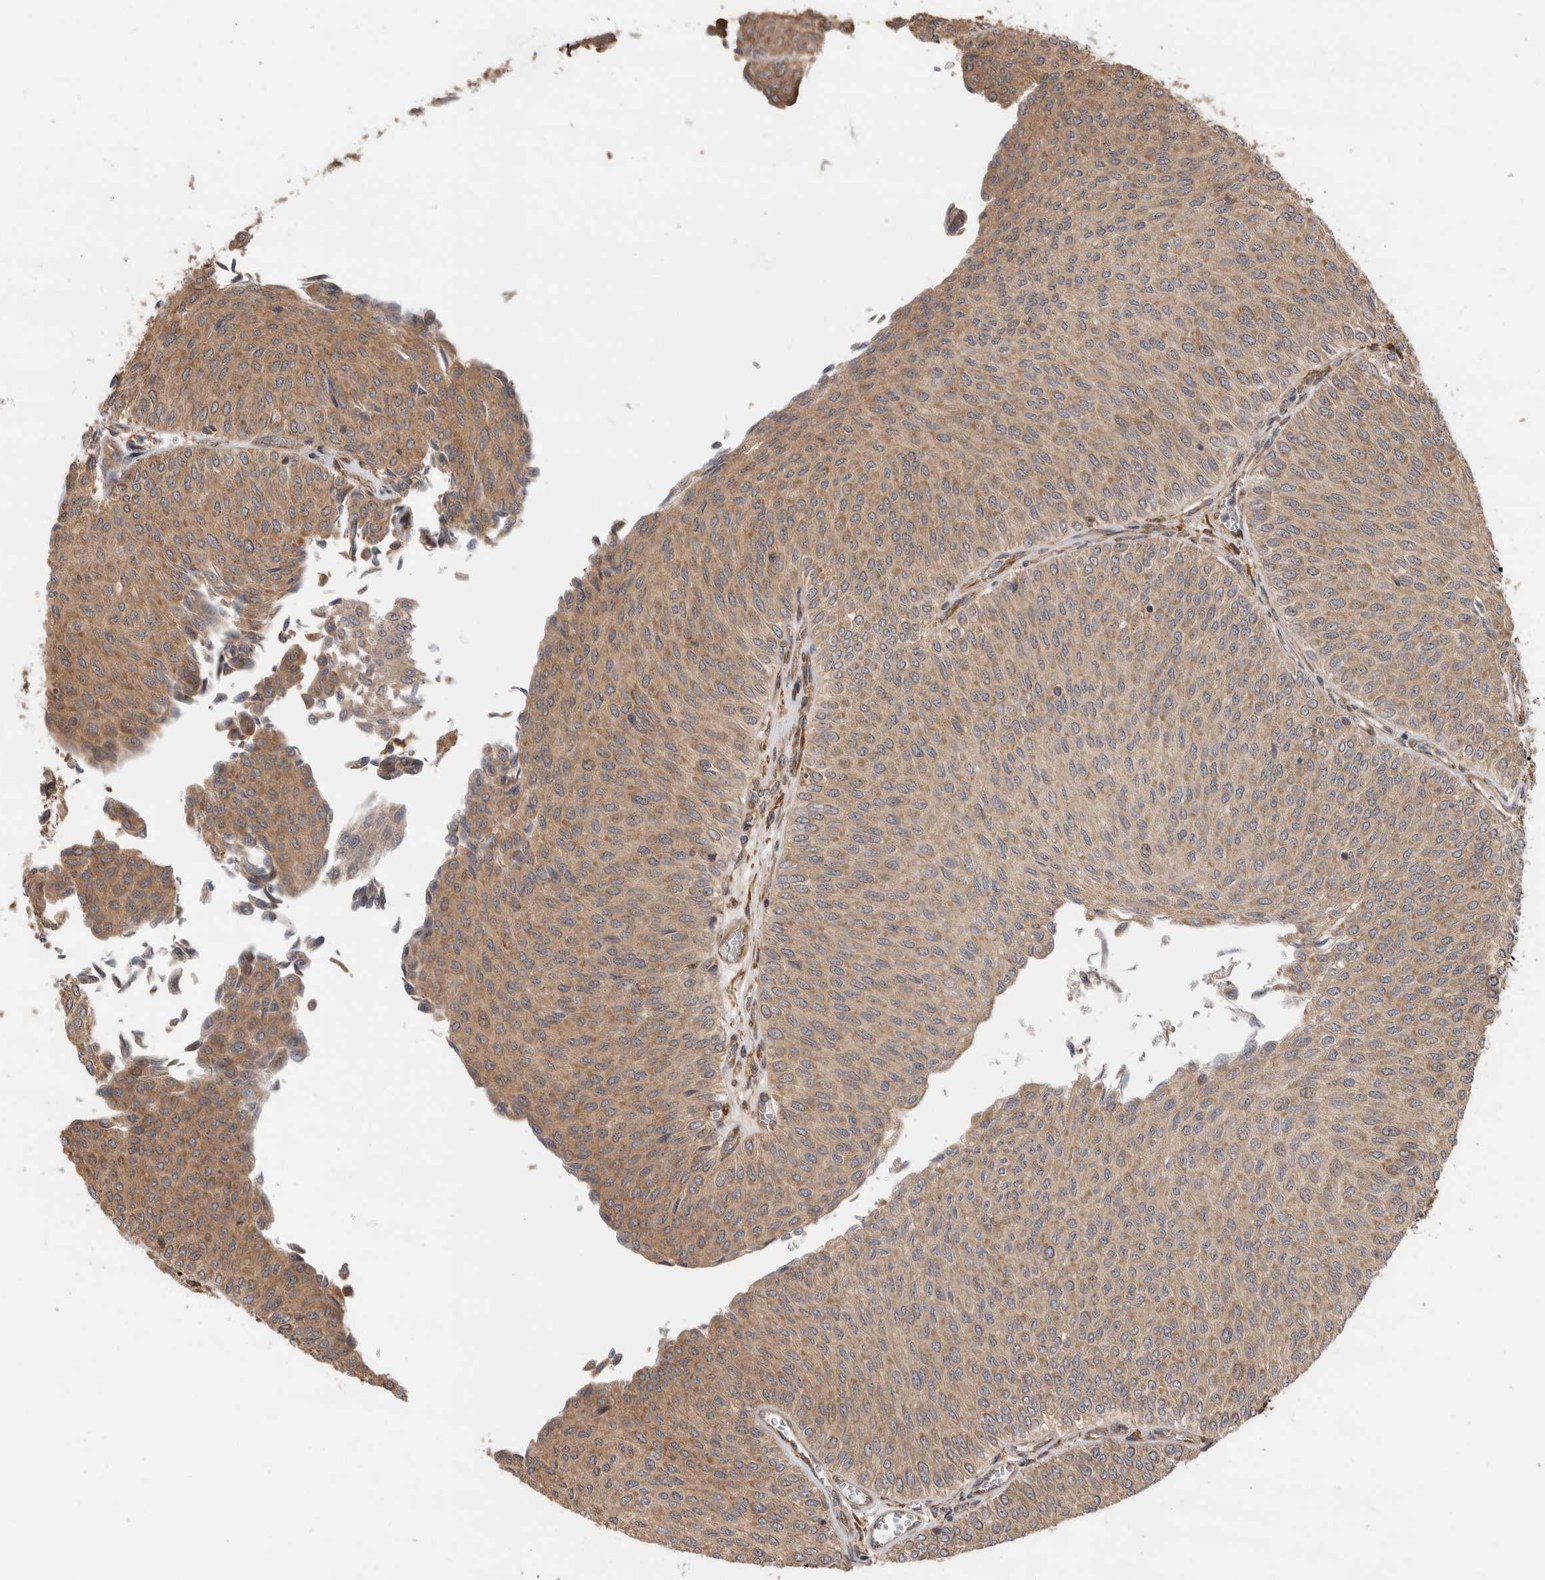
{"staining": {"intensity": "moderate", "quantity": ">75%", "location": "cytoplasmic/membranous"}, "tissue": "urothelial cancer", "cell_type": "Tumor cells", "image_type": "cancer", "snomed": [{"axis": "morphology", "description": "Urothelial carcinoma, Low grade"}, {"axis": "topography", "description": "Urinary bladder"}], "caption": "Low-grade urothelial carcinoma was stained to show a protein in brown. There is medium levels of moderate cytoplasmic/membranous positivity in approximately >75% of tumor cells.", "gene": "TUBD1", "patient": {"sex": "male", "age": 78}}